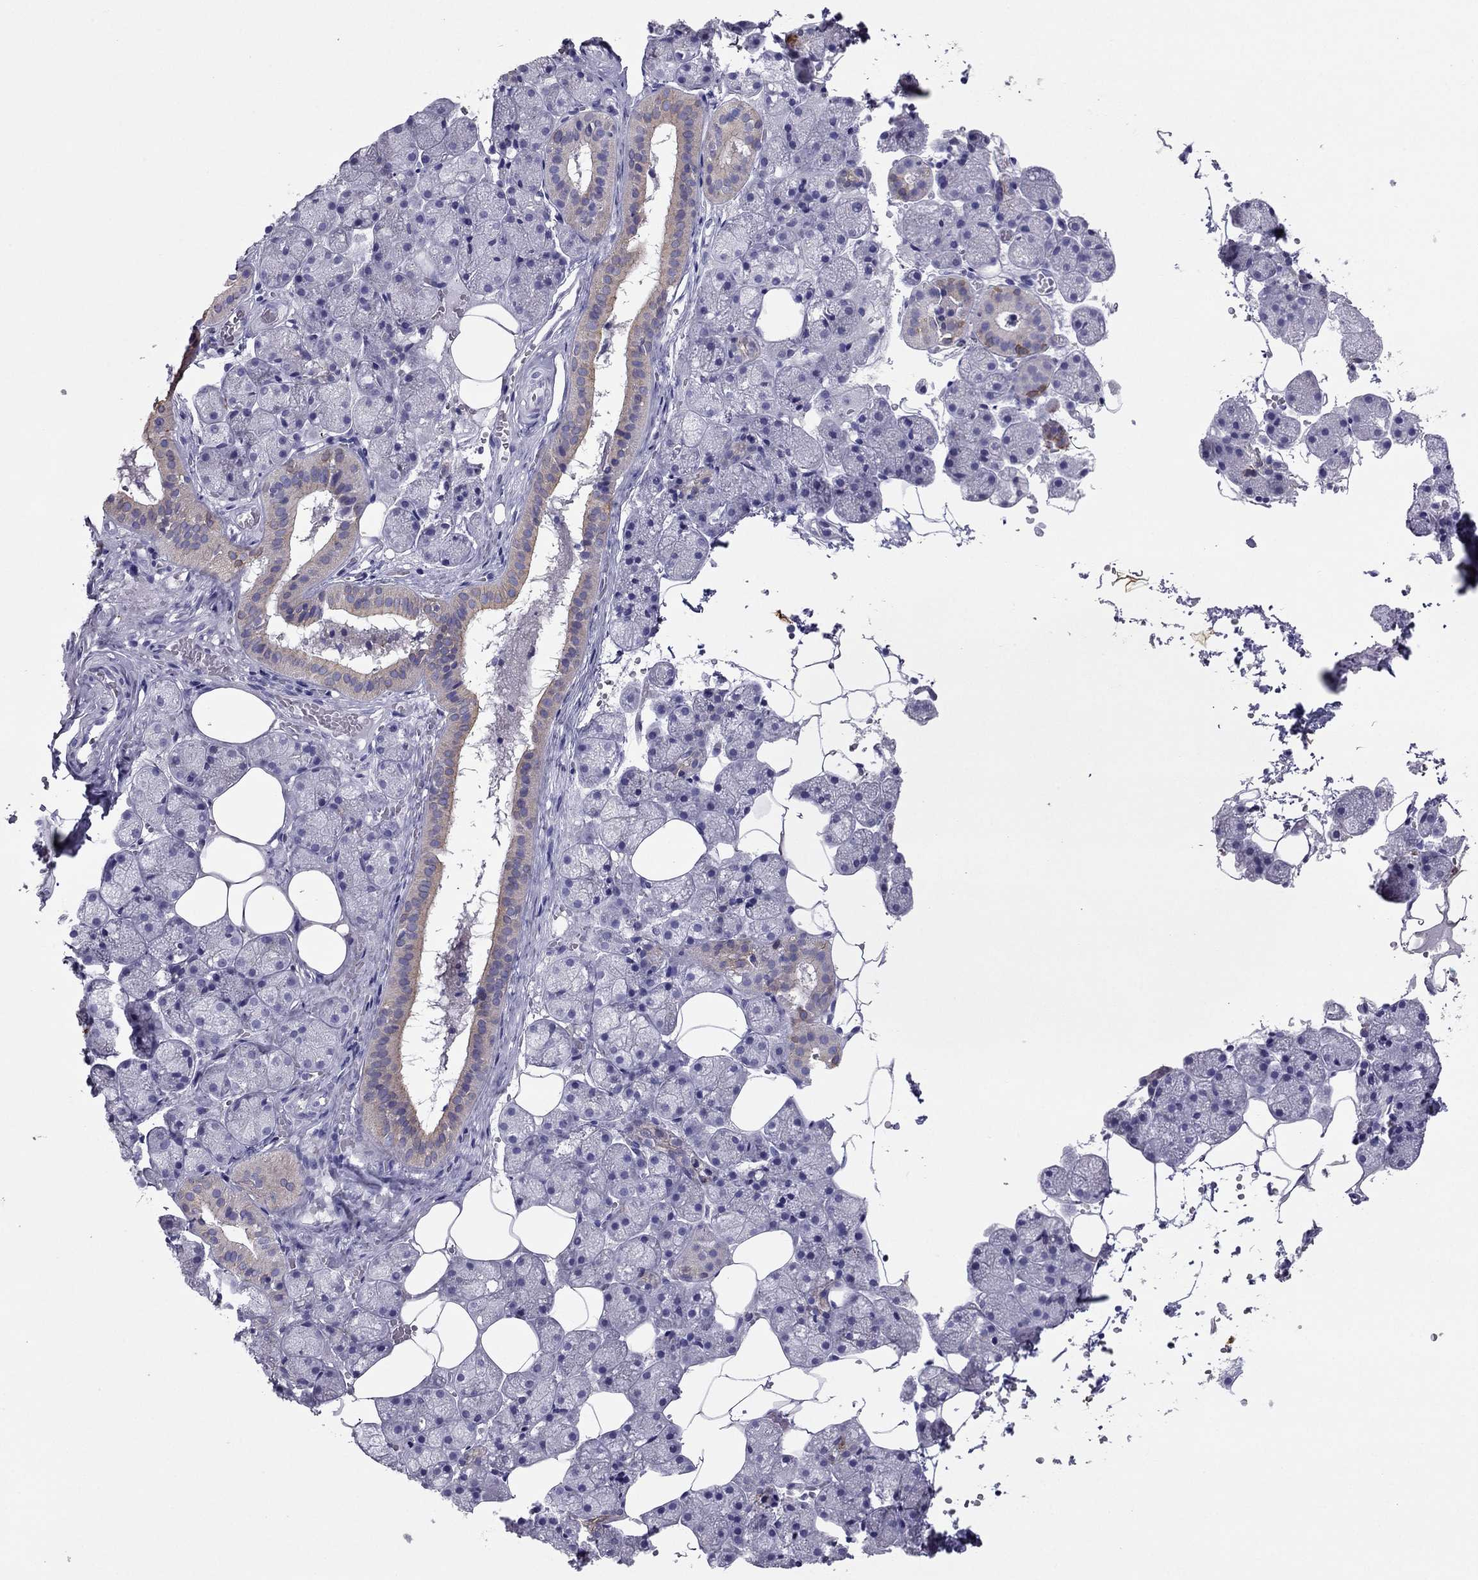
{"staining": {"intensity": "moderate", "quantity": "<25%", "location": "cytoplasmic/membranous"}, "tissue": "salivary gland", "cell_type": "Glandular cells", "image_type": "normal", "snomed": [{"axis": "morphology", "description": "Normal tissue, NOS"}, {"axis": "topography", "description": "Salivary gland"}], "caption": "High-power microscopy captured an immunohistochemistry (IHC) photomicrograph of unremarkable salivary gland, revealing moderate cytoplasmic/membranous staining in about <25% of glandular cells. (brown staining indicates protein expression, while blue staining denotes nuclei).", "gene": "MAEL", "patient": {"sex": "male", "age": 38}}